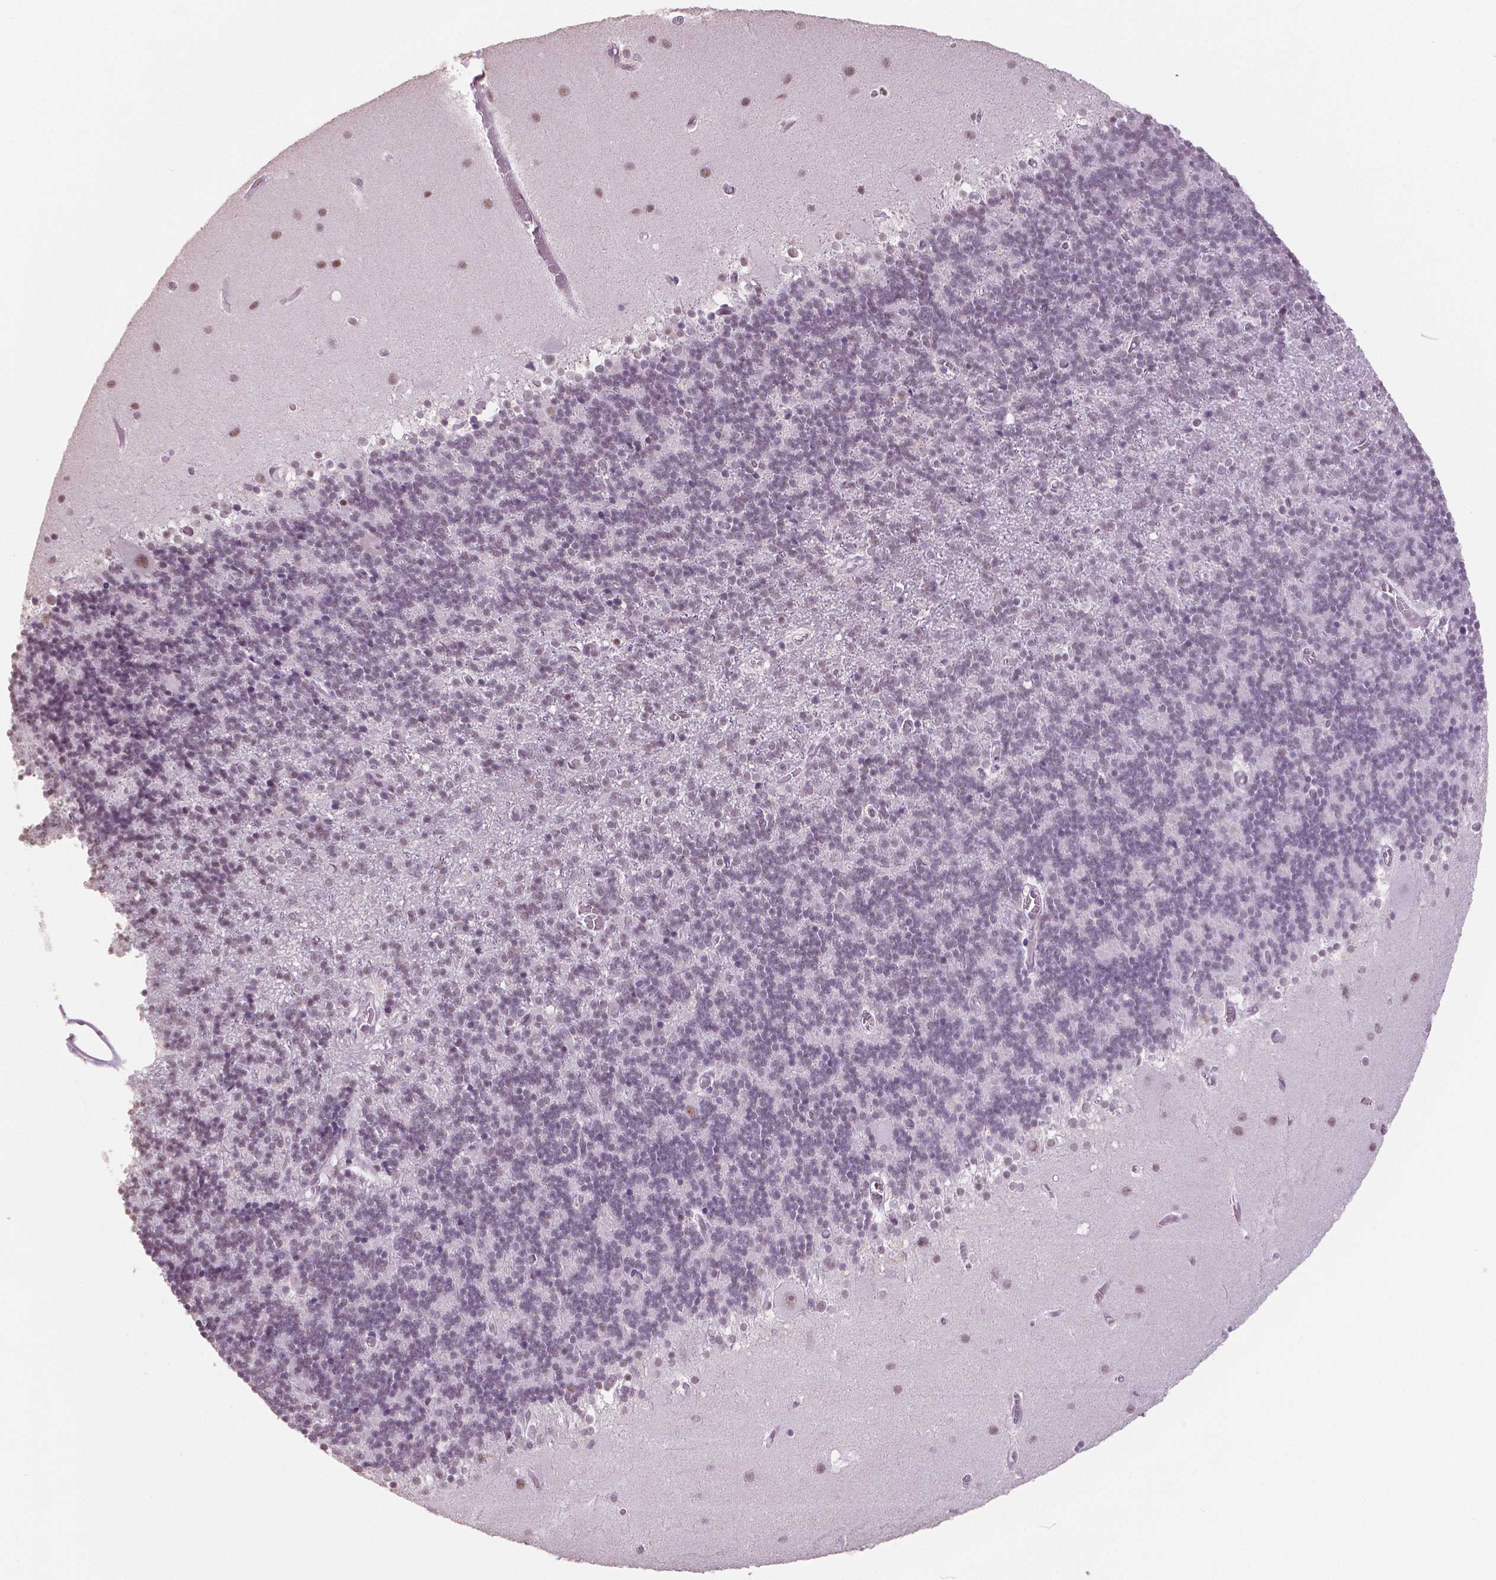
{"staining": {"intensity": "negative", "quantity": "none", "location": "none"}, "tissue": "cerebellum", "cell_type": "Cells in granular layer", "image_type": "normal", "snomed": [{"axis": "morphology", "description": "Normal tissue, NOS"}, {"axis": "topography", "description": "Cerebellum"}], "caption": "Image shows no protein expression in cells in granular layer of normal cerebellum. The staining was performed using DAB to visualize the protein expression in brown, while the nuclei were stained in blue with hematoxylin (Magnification: 20x).", "gene": "IGF2BP1", "patient": {"sex": "male", "age": 70}}